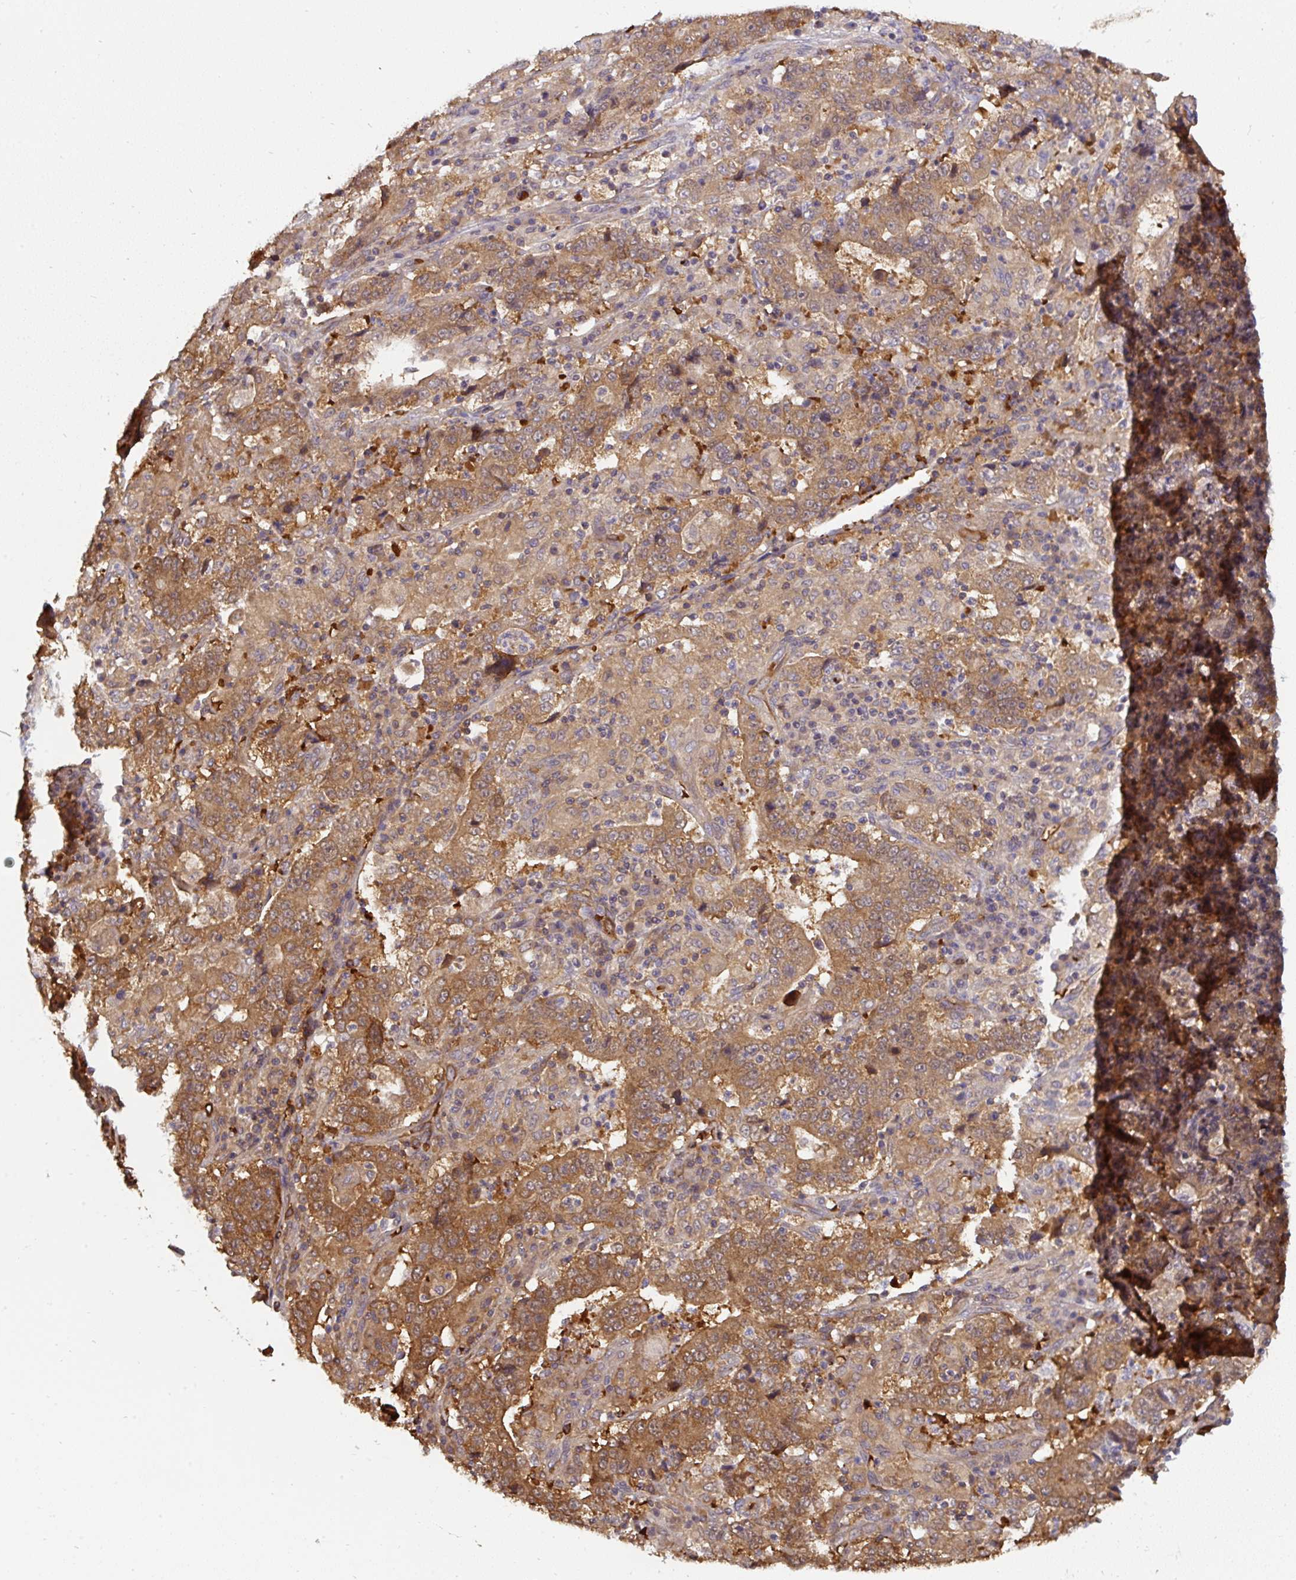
{"staining": {"intensity": "strong", "quantity": ">75%", "location": "cytoplasmic/membranous"}, "tissue": "stomach cancer", "cell_type": "Tumor cells", "image_type": "cancer", "snomed": [{"axis": "morphology", "description": "Normal tissue, NOS"}, {"axis": "morphology", "description": "Adenocarcinoma, NOS"}, {"axis": "topography", "description": "Stomach, upper"}, {"axis": "topography", "description": "Stomach"}], "caption": "A micrograph of human adenocarcinoma (stomach) stained for a protein displays strong cytoplasmic/membranous brown staining in tumor cells.", "gene": "ST13", "patient": {"sex": "male", "age": 59}}